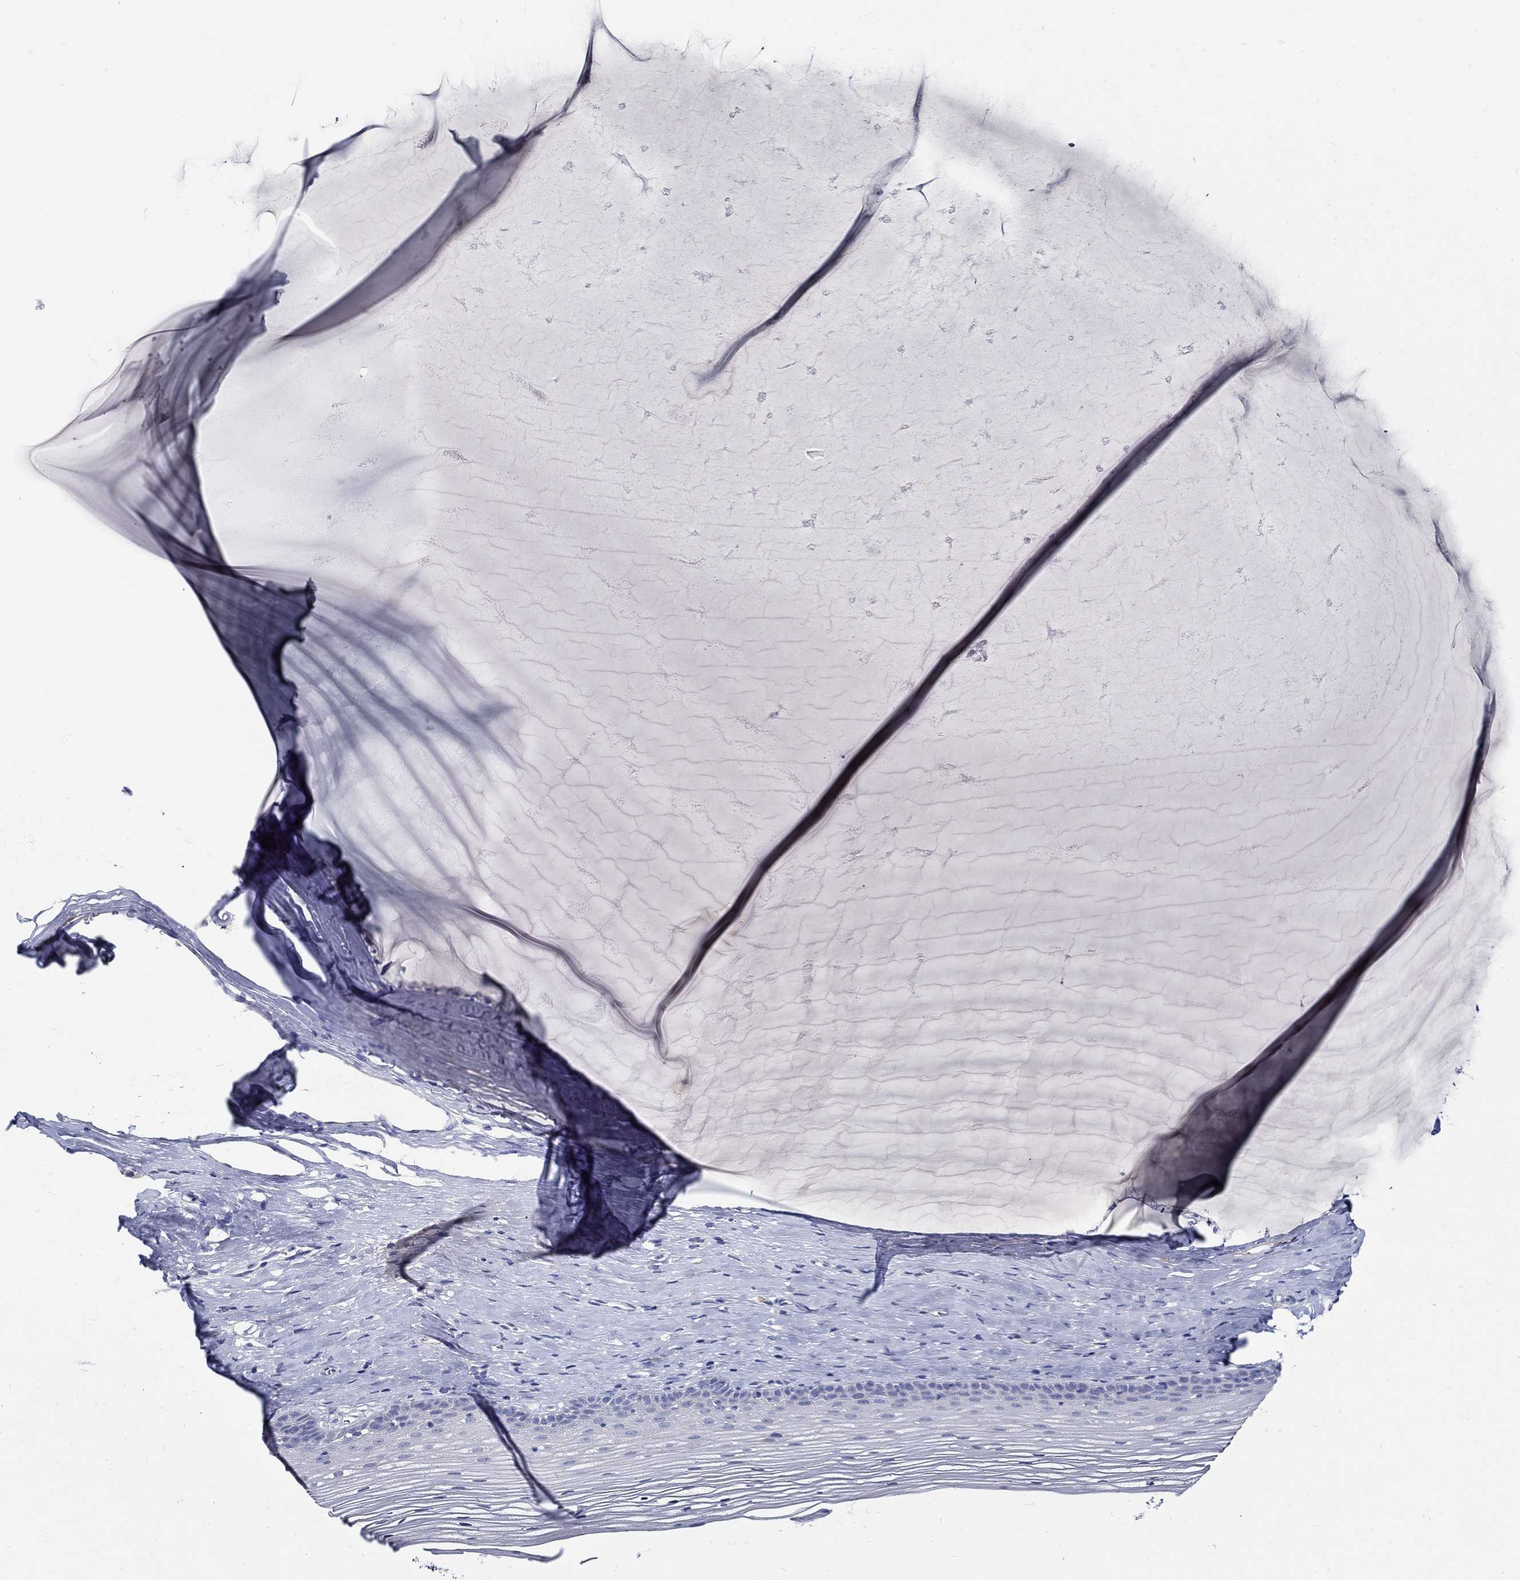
{"staining": {"intensity": "negative", "quantity": "none", "location": "none"}, "tissue": "cervix", "cell_type": "Squamous epithelial cells", "image_type": "normal", "snomed": [{"axis": "morphology", "description": "Normal tissue, NOS"}, {"axis": "topography", "description": "Cervix"}], "caption": "Immunohistochemical staining of unremarkable human cervix demonstrates no significant expression in squamous epithelial cells.", "gene": "PRX", "patient": {"sex": "female", "age": 40}}